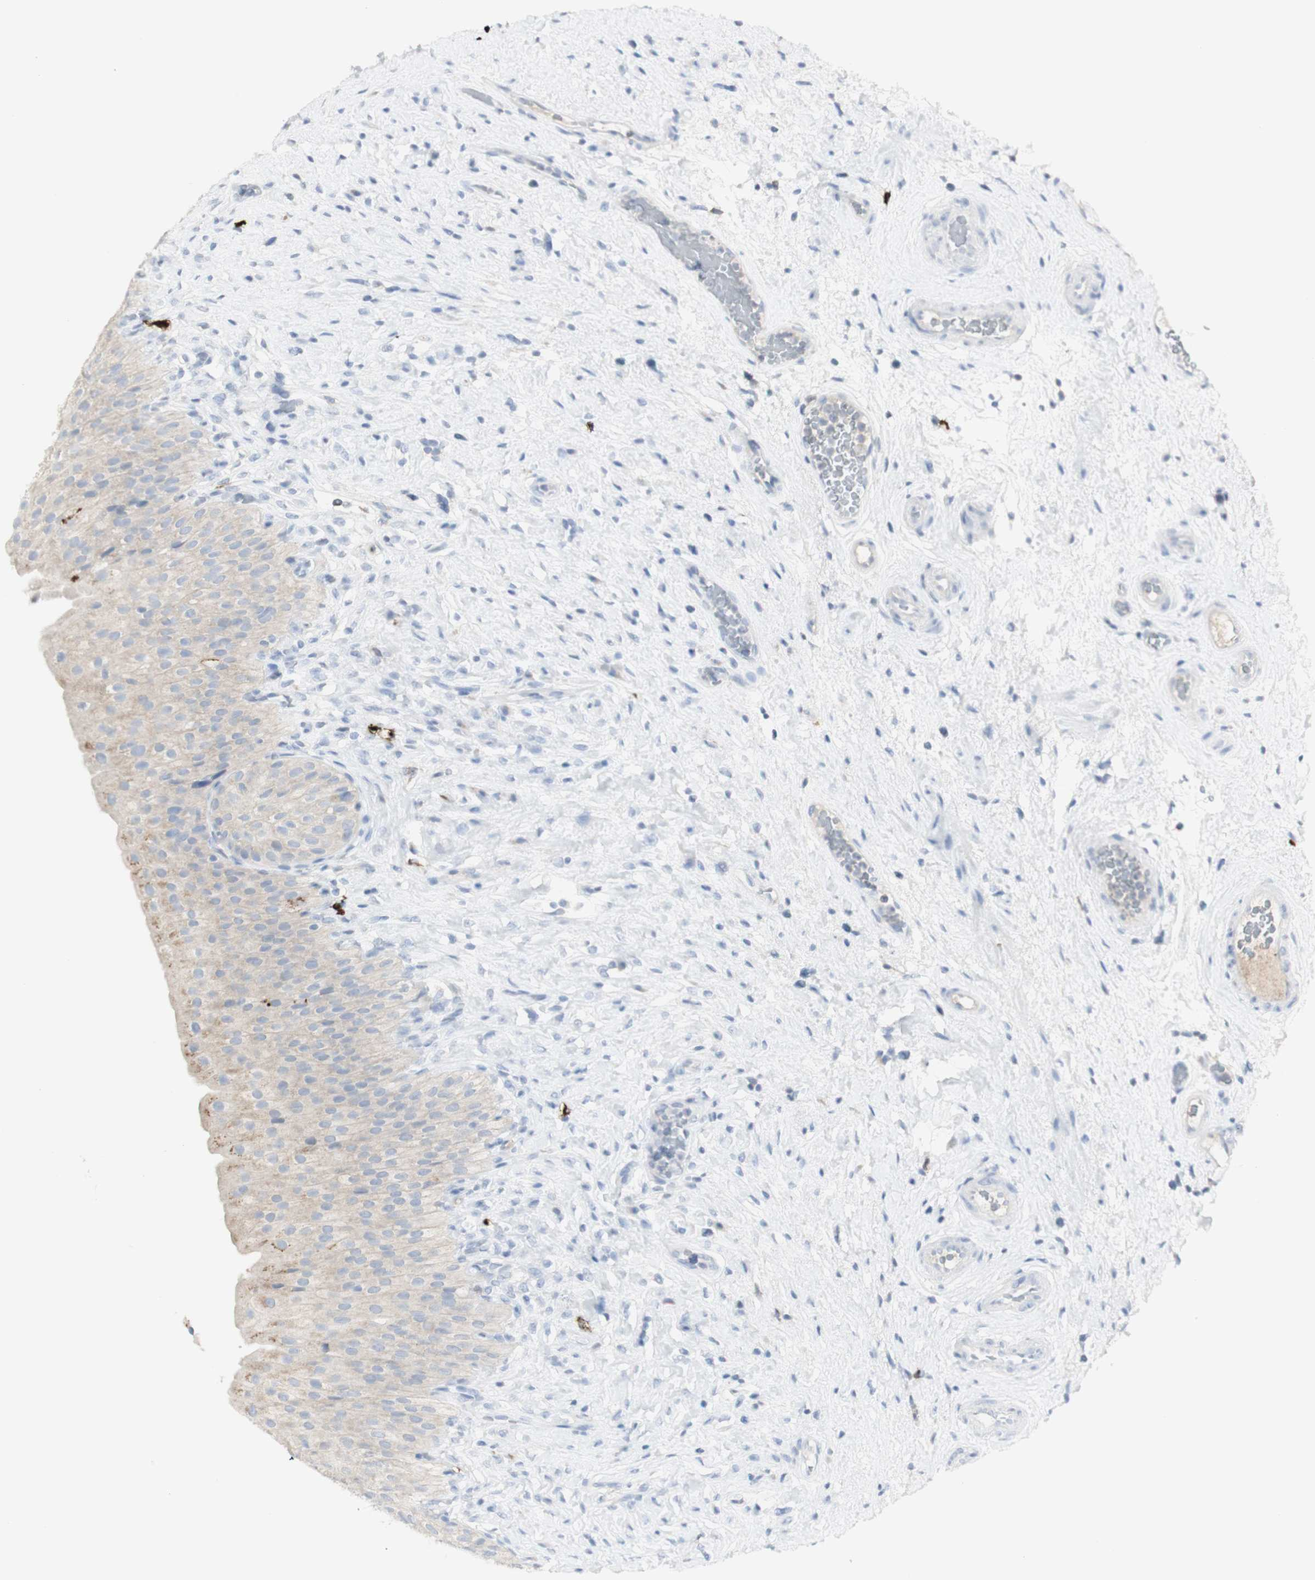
{"staining": {"intensity": "negative", "quantity": "none", "location": "none"}, "tissue": "urinary bladder", "cell_type": "Urothelial cells", "image_type": "normal", "snomed": [{"axis": "morphology", "description": "Normal tissue, NOS"}, {"axis": "morphology", "description": "Urothelial carcinoma, High grade"}, {"axis": "topography", "description": "Urinary bladder"}], "caption": "Urothelial cells show no significant positivity in benign urinary bladder.", "gene": "CD207", "patient": {"sex": "male", "age": 46}}